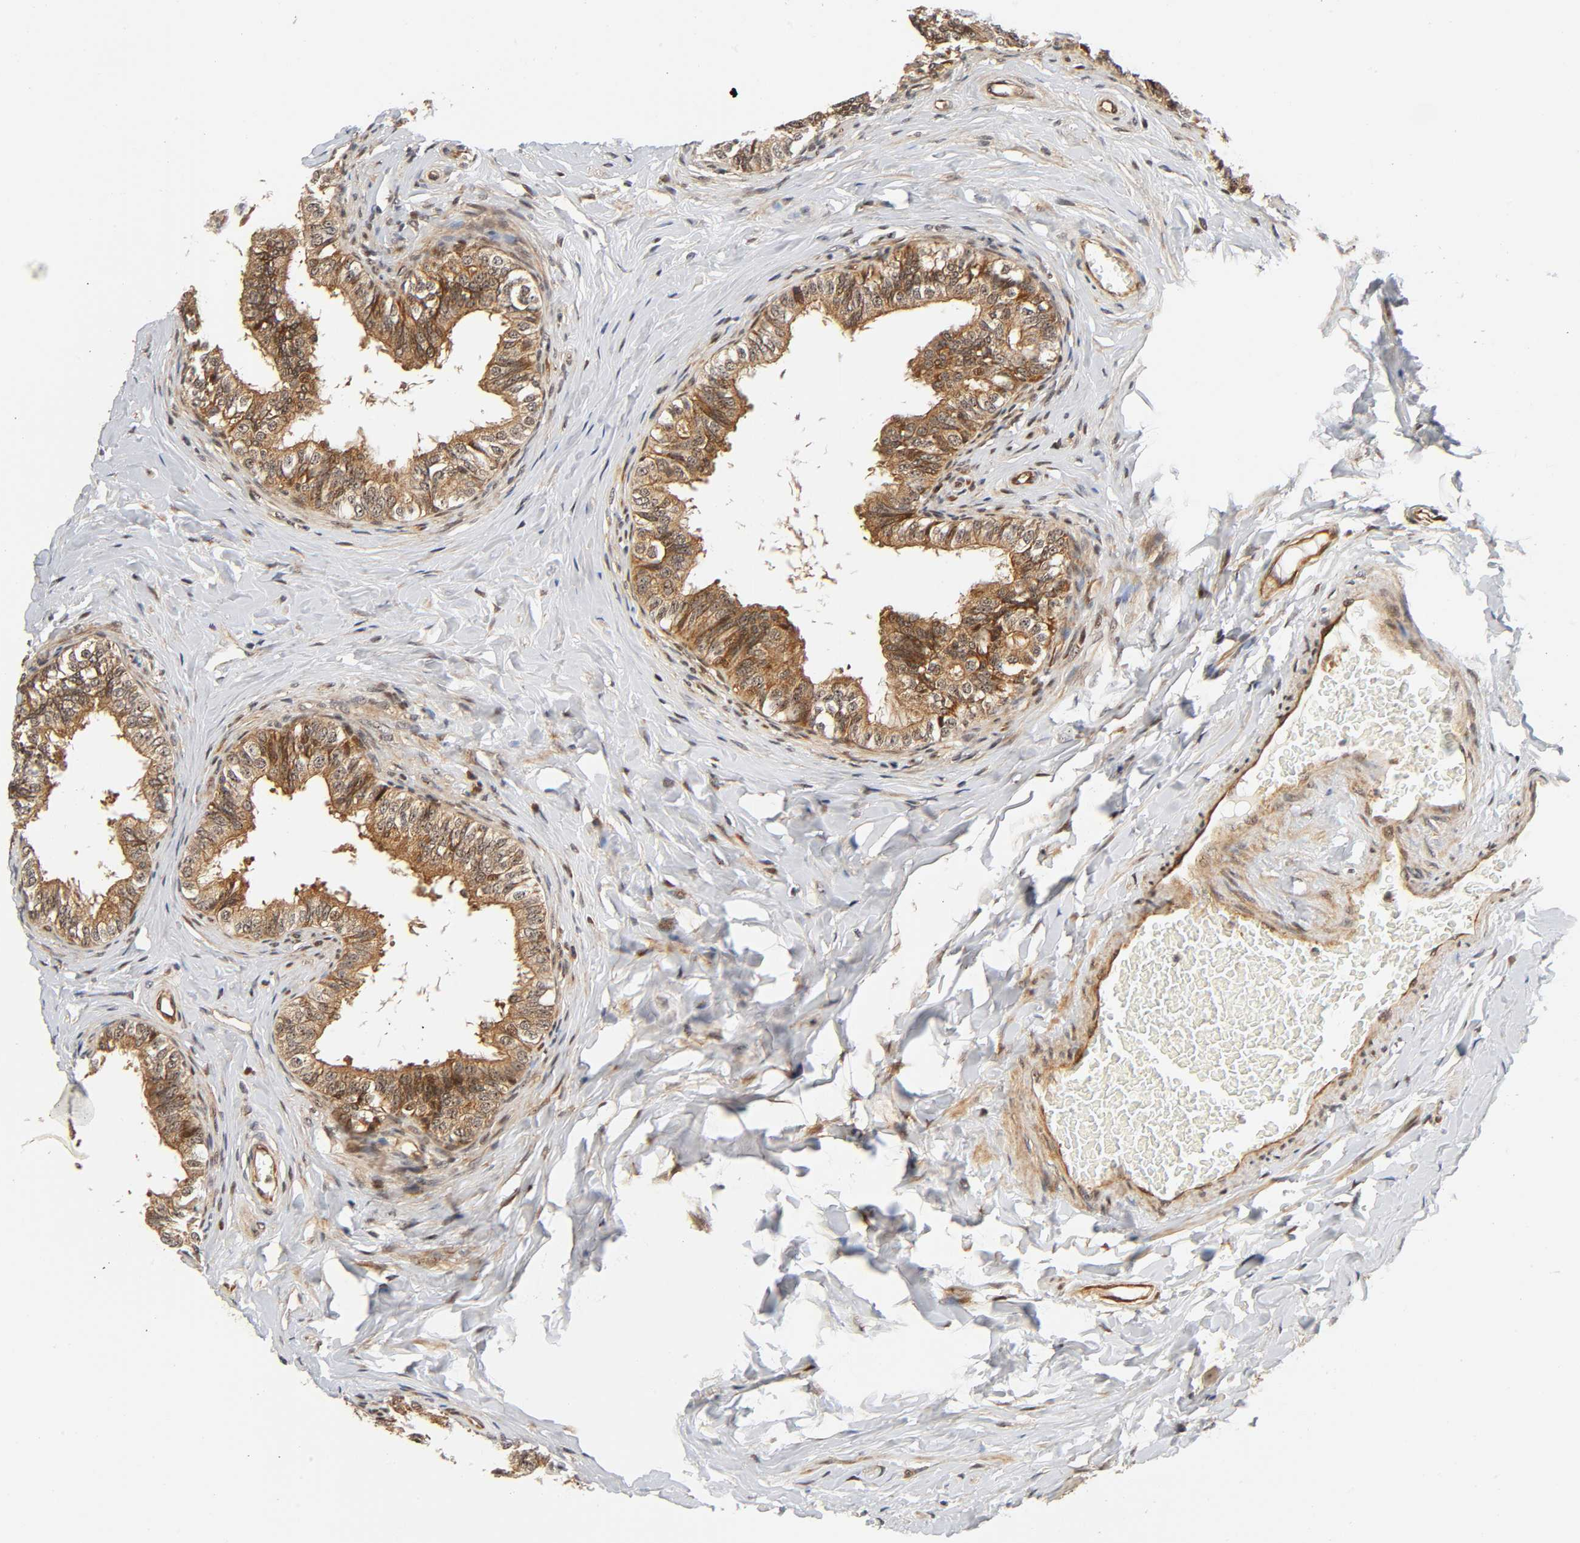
{"staining": {"intensity": "moderate", "quantity": ">75%", "location": "cytoplasmic/membranous,nuclear"}, "tissue": "epididymis", "cell_type": "Glandular cells", "image_type": "normal", "snomed": [{"axis": "morphology", "description": "Normal tissue, NOS"}, {"axis": "topography", "description": "Soft tissue"}, {"axis": "topography", "description": "Epididymis"}], "caption": "Protein staining of benign epididymis reveals moderate cytoplasmic/membranous,nuclear expression in approximately >75% of glandular cells.", "gene": "IQCJ", "patient": {"sex": "male", "age": 26}}